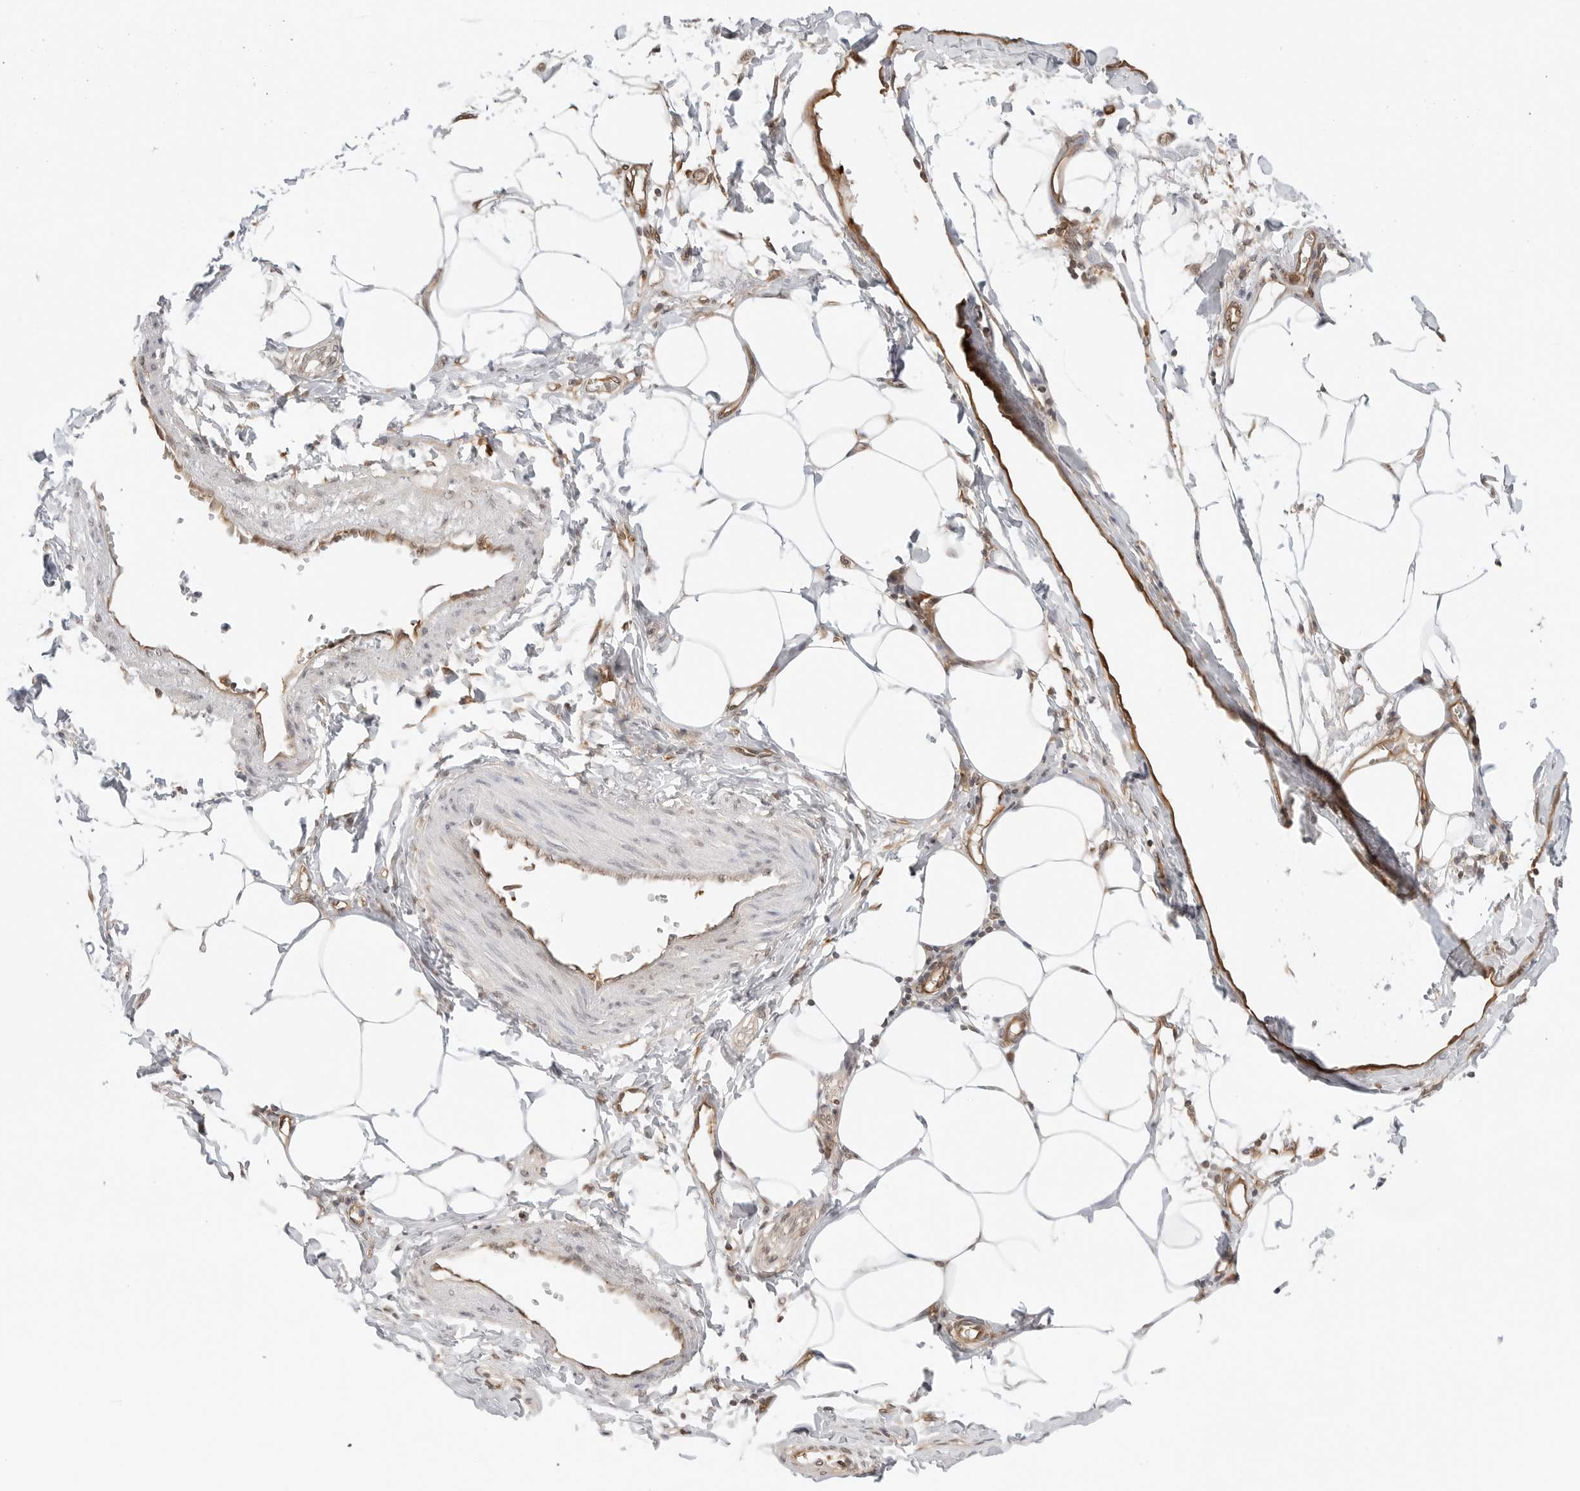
{"staining": {"intensity": "weak", "quantity": "25%-75%", "location": "nuclear"}, "tissue": "smooth muscle", "cell_type": "Smooth muscle cells", "image_type": "normal", "snomed": [{"axis": "morphology", "description": "Normal tissue, NOS"}, {"axis": "morphology", "description": "Adenocarcinoma, NOS"}, {"axis": "topography", "description": "Smooth muscle"}, {"axis": "topography", "description": "Colon"}], "caption": "Human smooth muscle stained for a protein (brown) exhibits weak nuclear positive staining in about 25%-75% of smooth muscle cells.", "gene": "NUDC", "patient": {"sex": "male", "age": 14}}